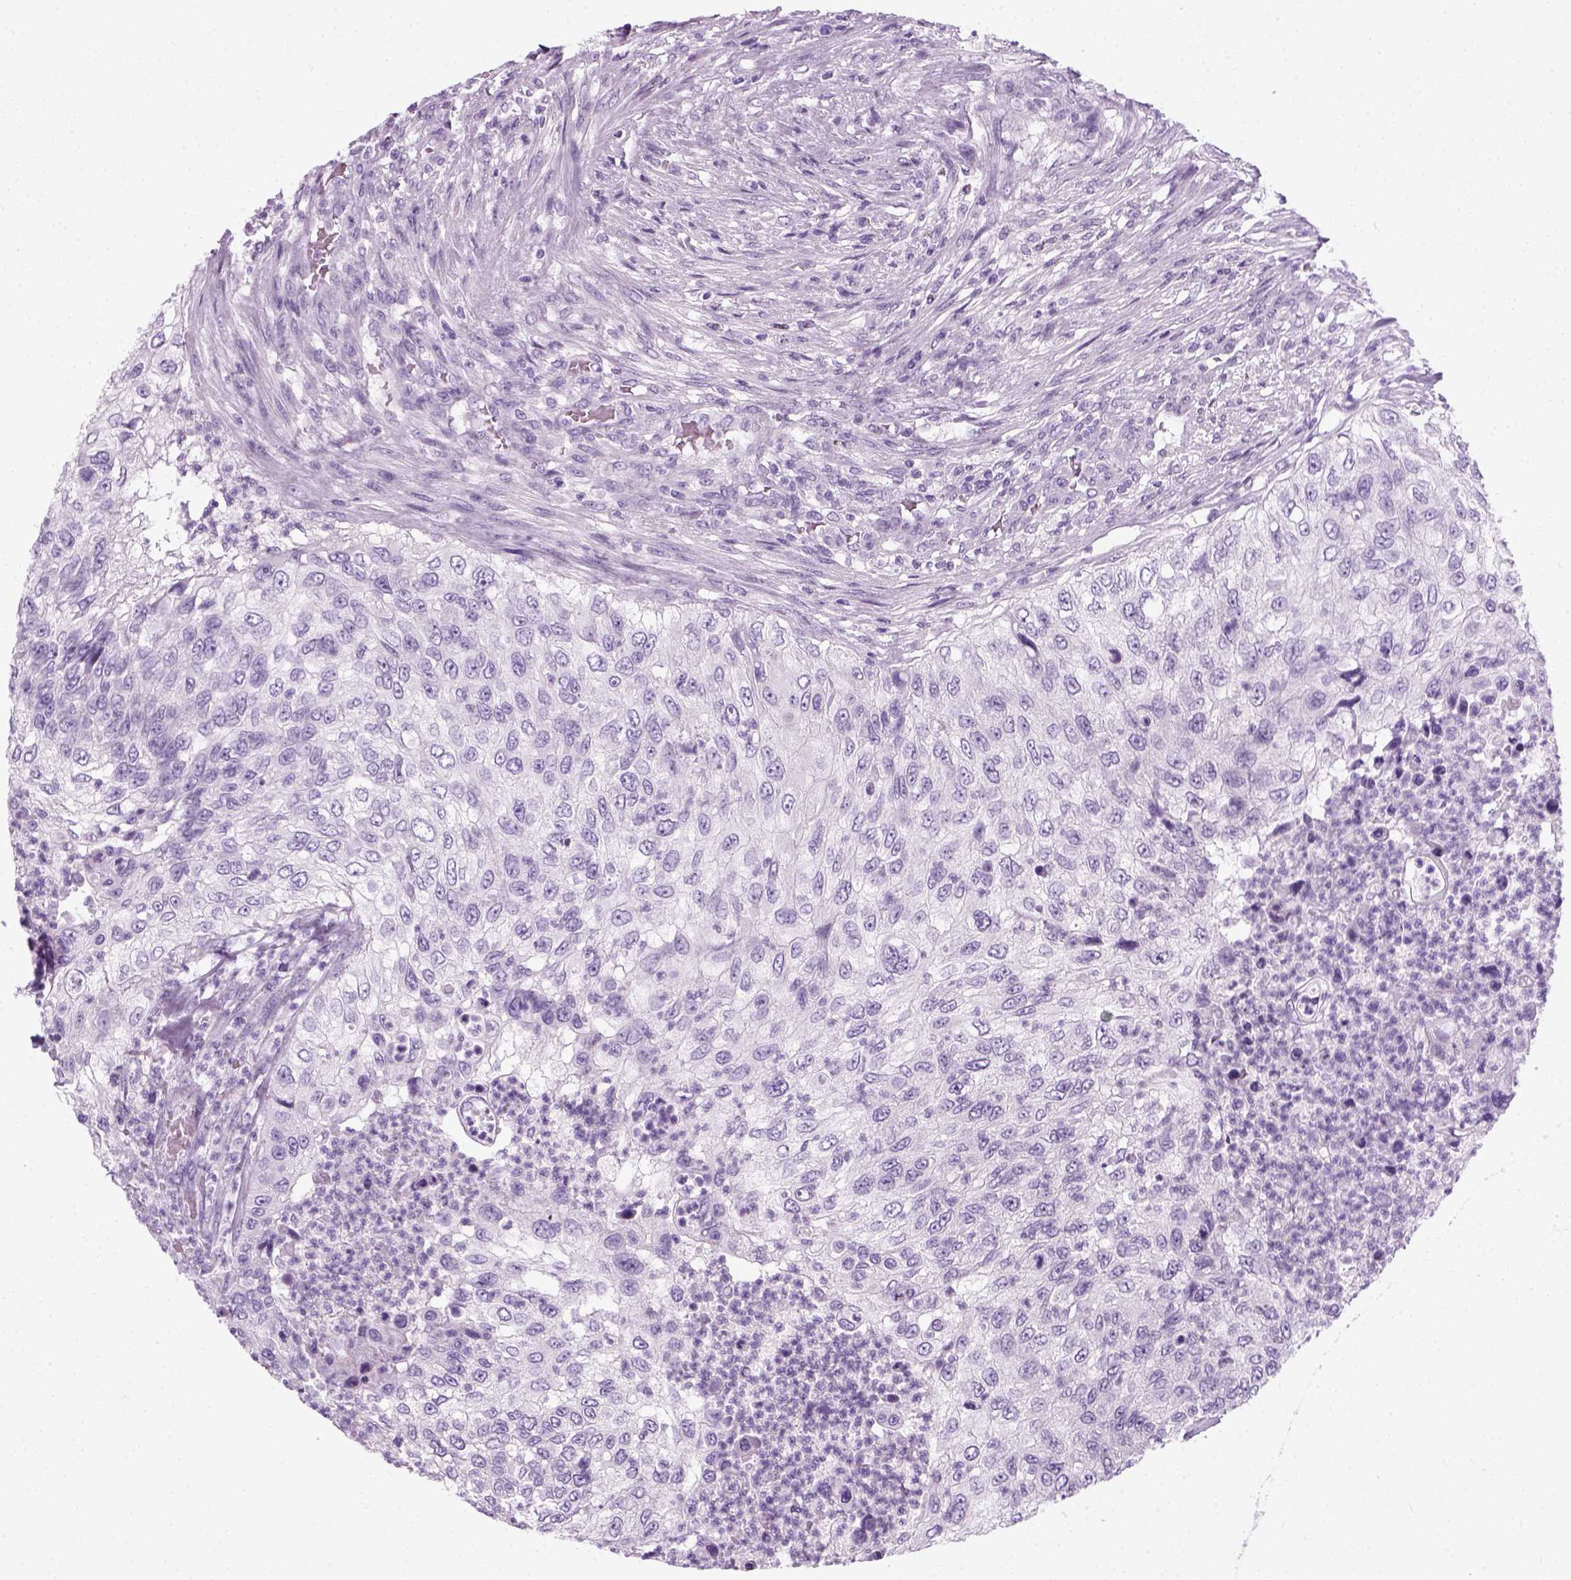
{"staining": {"intensity": "negative", "quantity": "none", "location": "none"}, "tissue": "urothelial cancer", "cell_type": "Tumor cells", "image_type": "cancer", "snomed": [{"axis": "morphology", "description": "Urothelial carcinoma, High grade"}, {"axis": "topography", "description": "Urinary bladder"}], "caption": "Tumor cells show no significant staining in urothelial cancer.", "gene": "SLC12A5", "patient": {"sex": "female", "age": 60}}